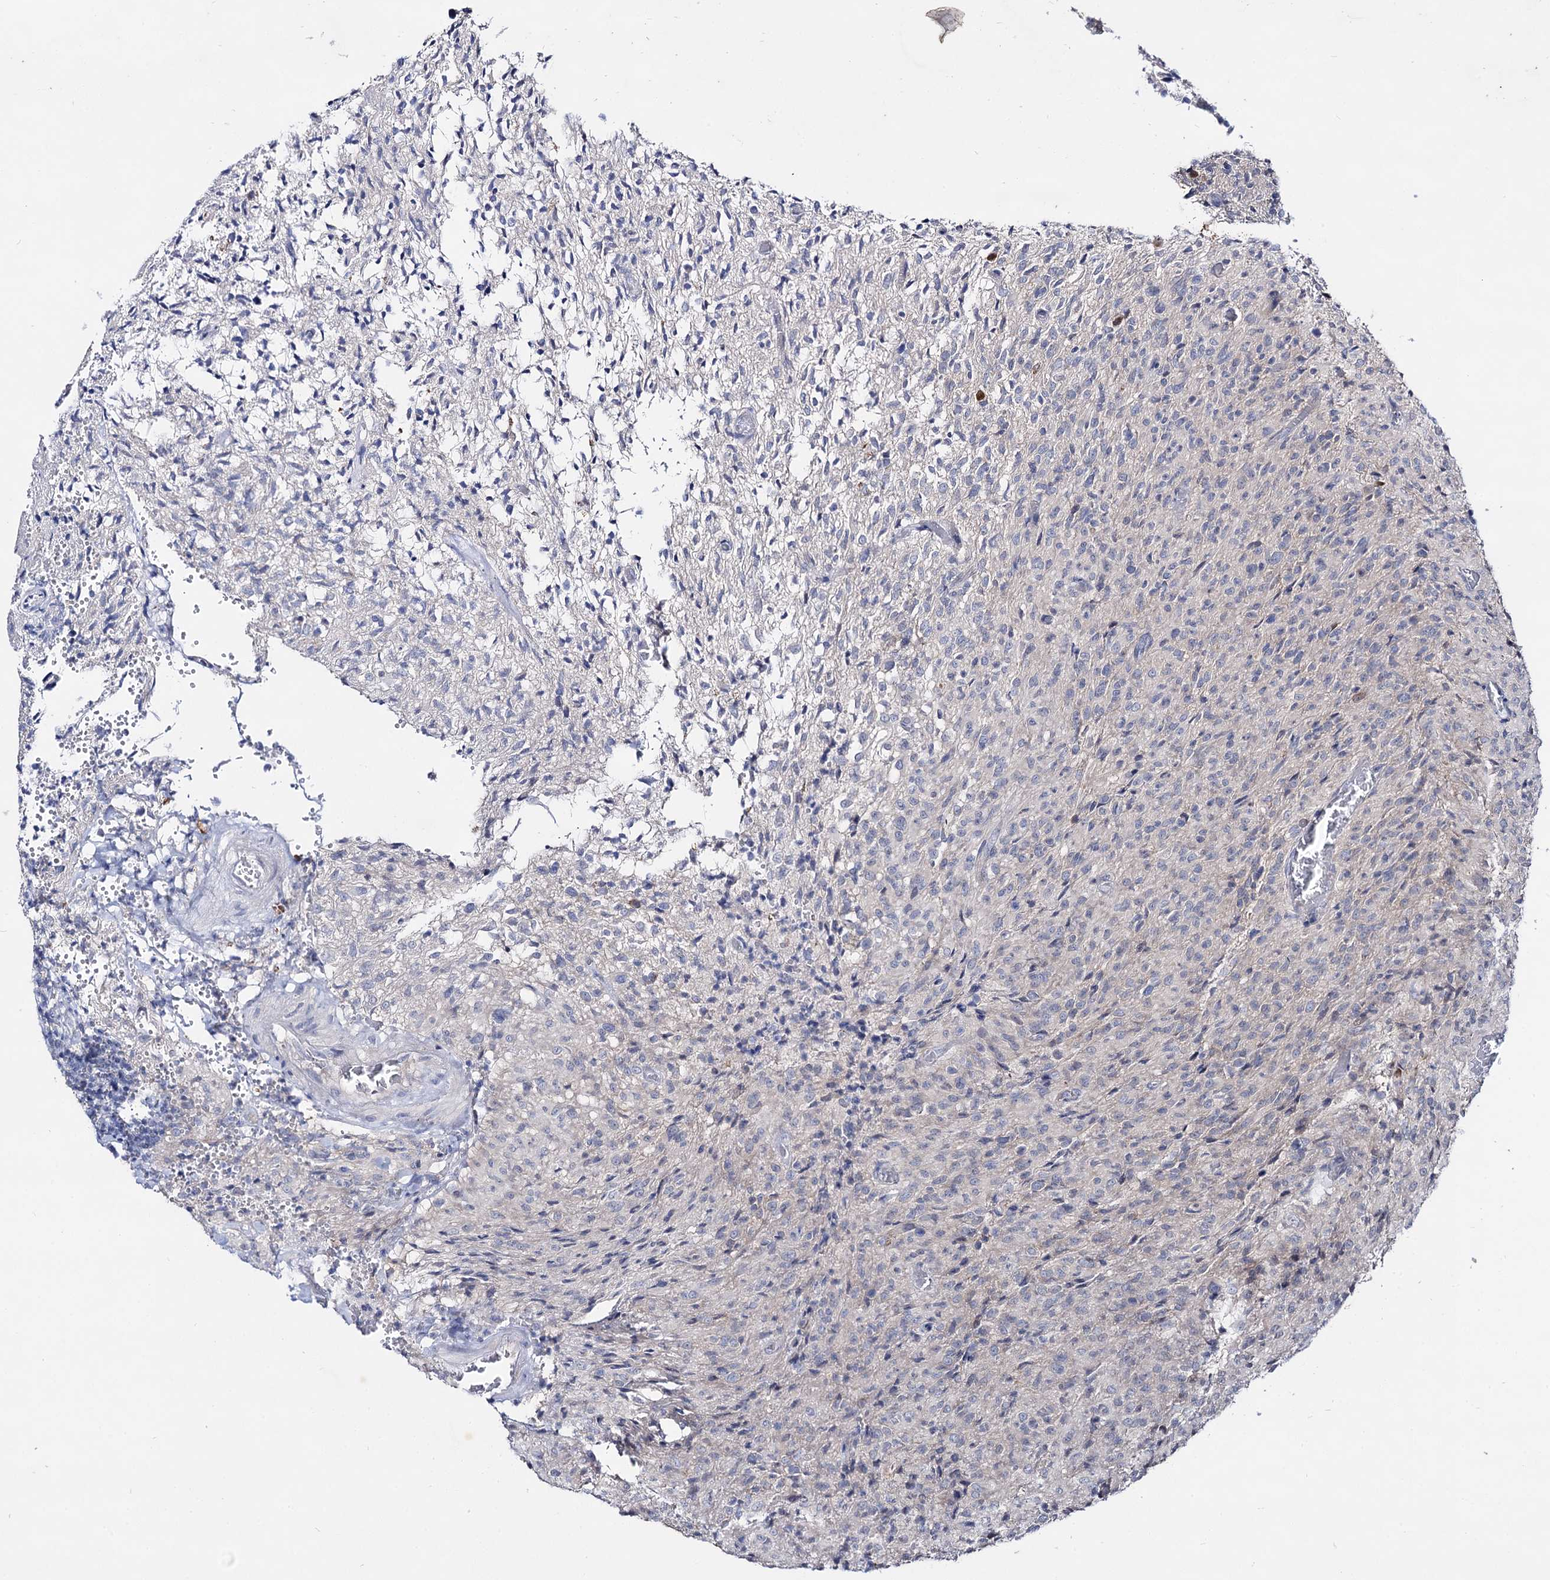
{"staining": {"intensity": "negative", "quantity": "none", "location": "none"}, "tissue": "glioma", "cell_type": "Tumor cells", "image_type": "cancer", "snomed": [{"axis": "morphology", "description": "Glioma, malignant, High grade"}, {"axis": "topography", "description": "Brain"}], "caption": "IHC of high-grade glioma (malignant) reveals no expression in tumor cells. Brightfield microscopy of IHC stained with DAB (3,3'-diaminobenzidine) (brown) and hematoxylin (blue), captured at high magnification.", "gene": "ARFIP2", "patient": {"sex": "female", "age": 57}}